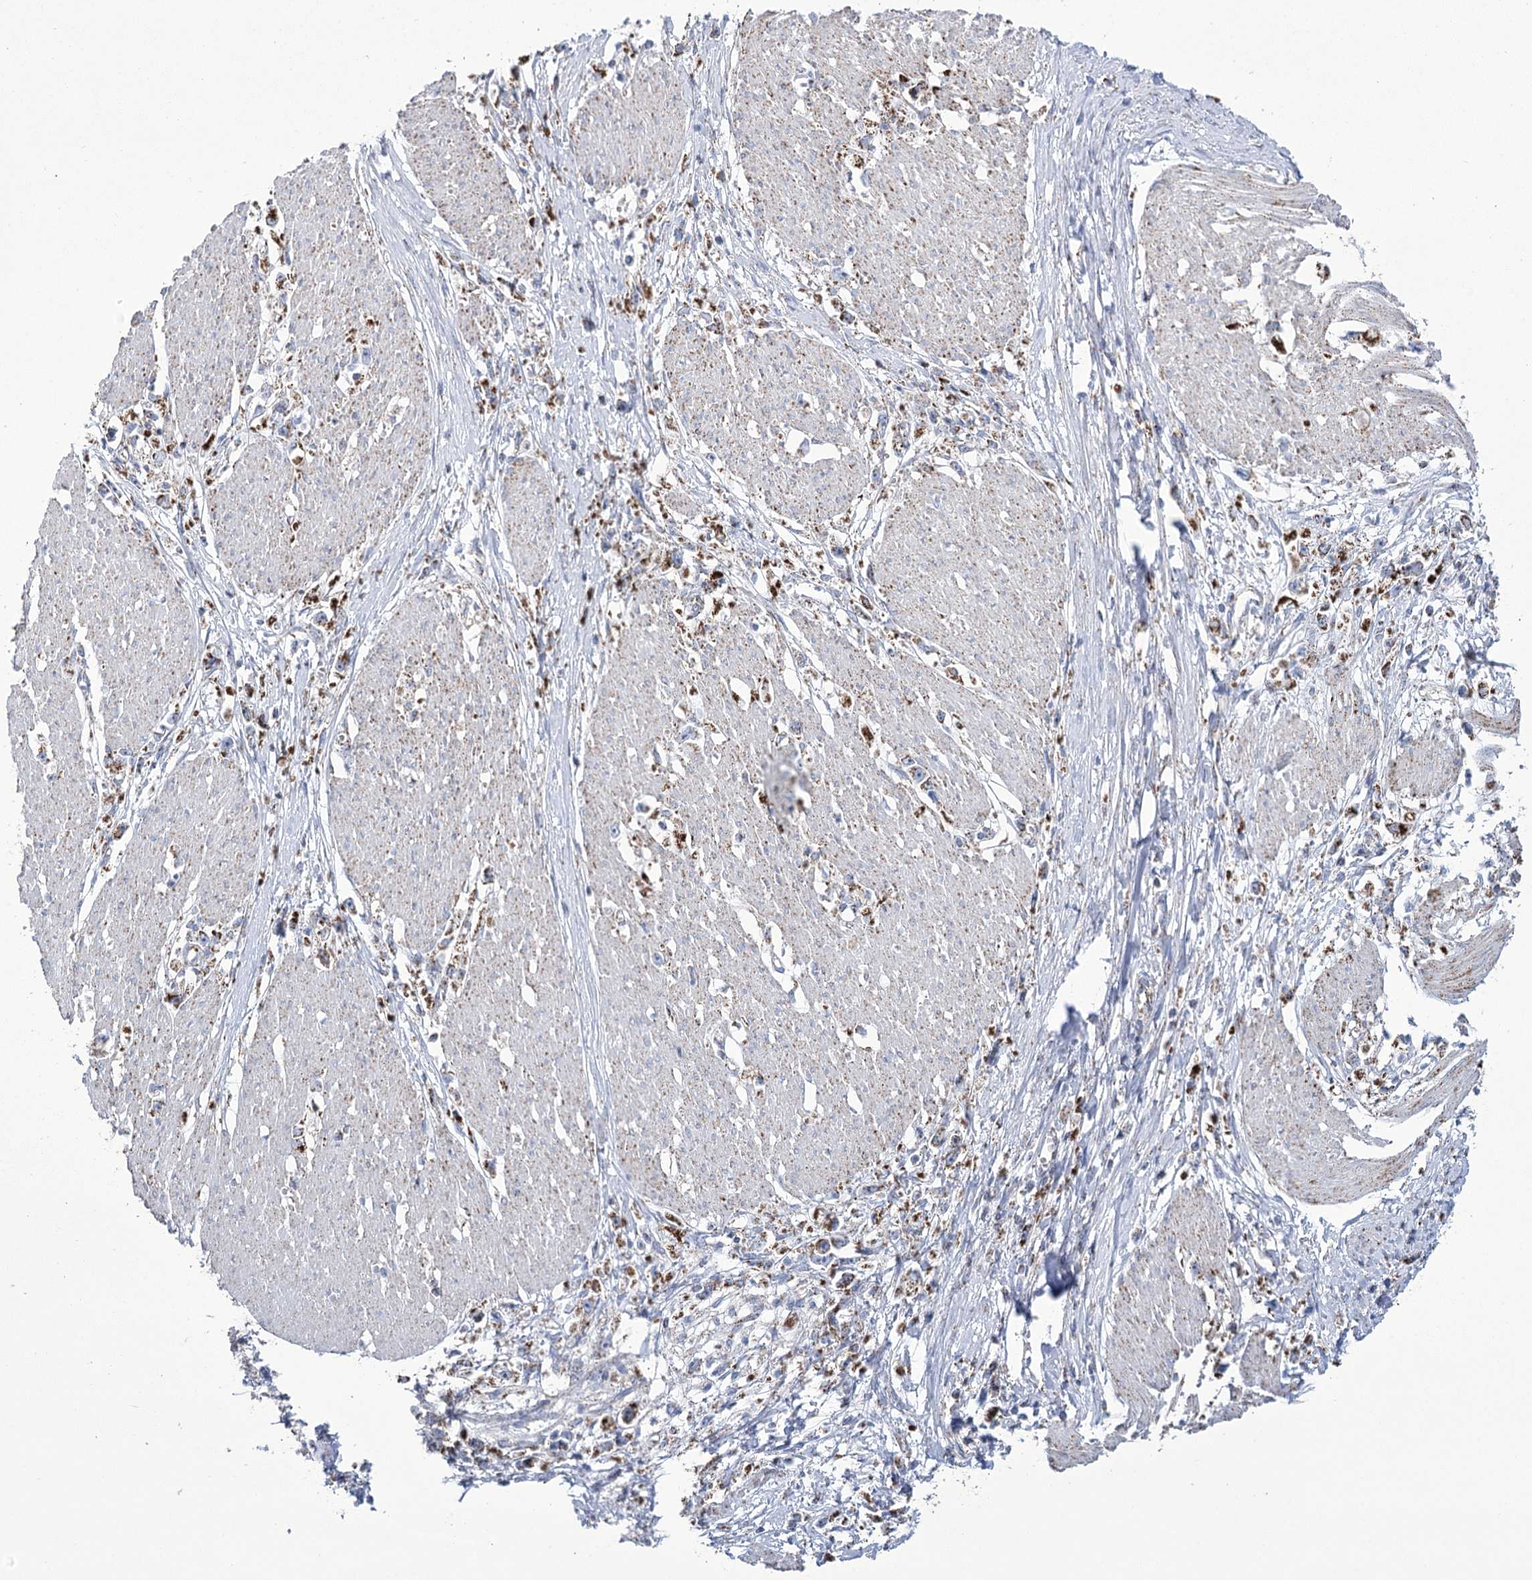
{"staining": {"intensity": "strong", "quantity": ">75%", "location": "cytoplasmic/membranous"}, "tissue": "stomach cancer", "cell_type": "Tumor cells", "image_type": "cancer", "snomed": [{"axis": "morphology", "description": "Adenocarcinoma, NOS"}, {"axis": "topography", "description": "Stomach"}], "caption": "Immunohistochemical staining of human stomach cancer reveals high levels of strong cytoplasmic/membranous protein staining in approximately >75% of tumor cells.", "gene": "PDHB", "patient": {"sex": "female", "age": 59}}